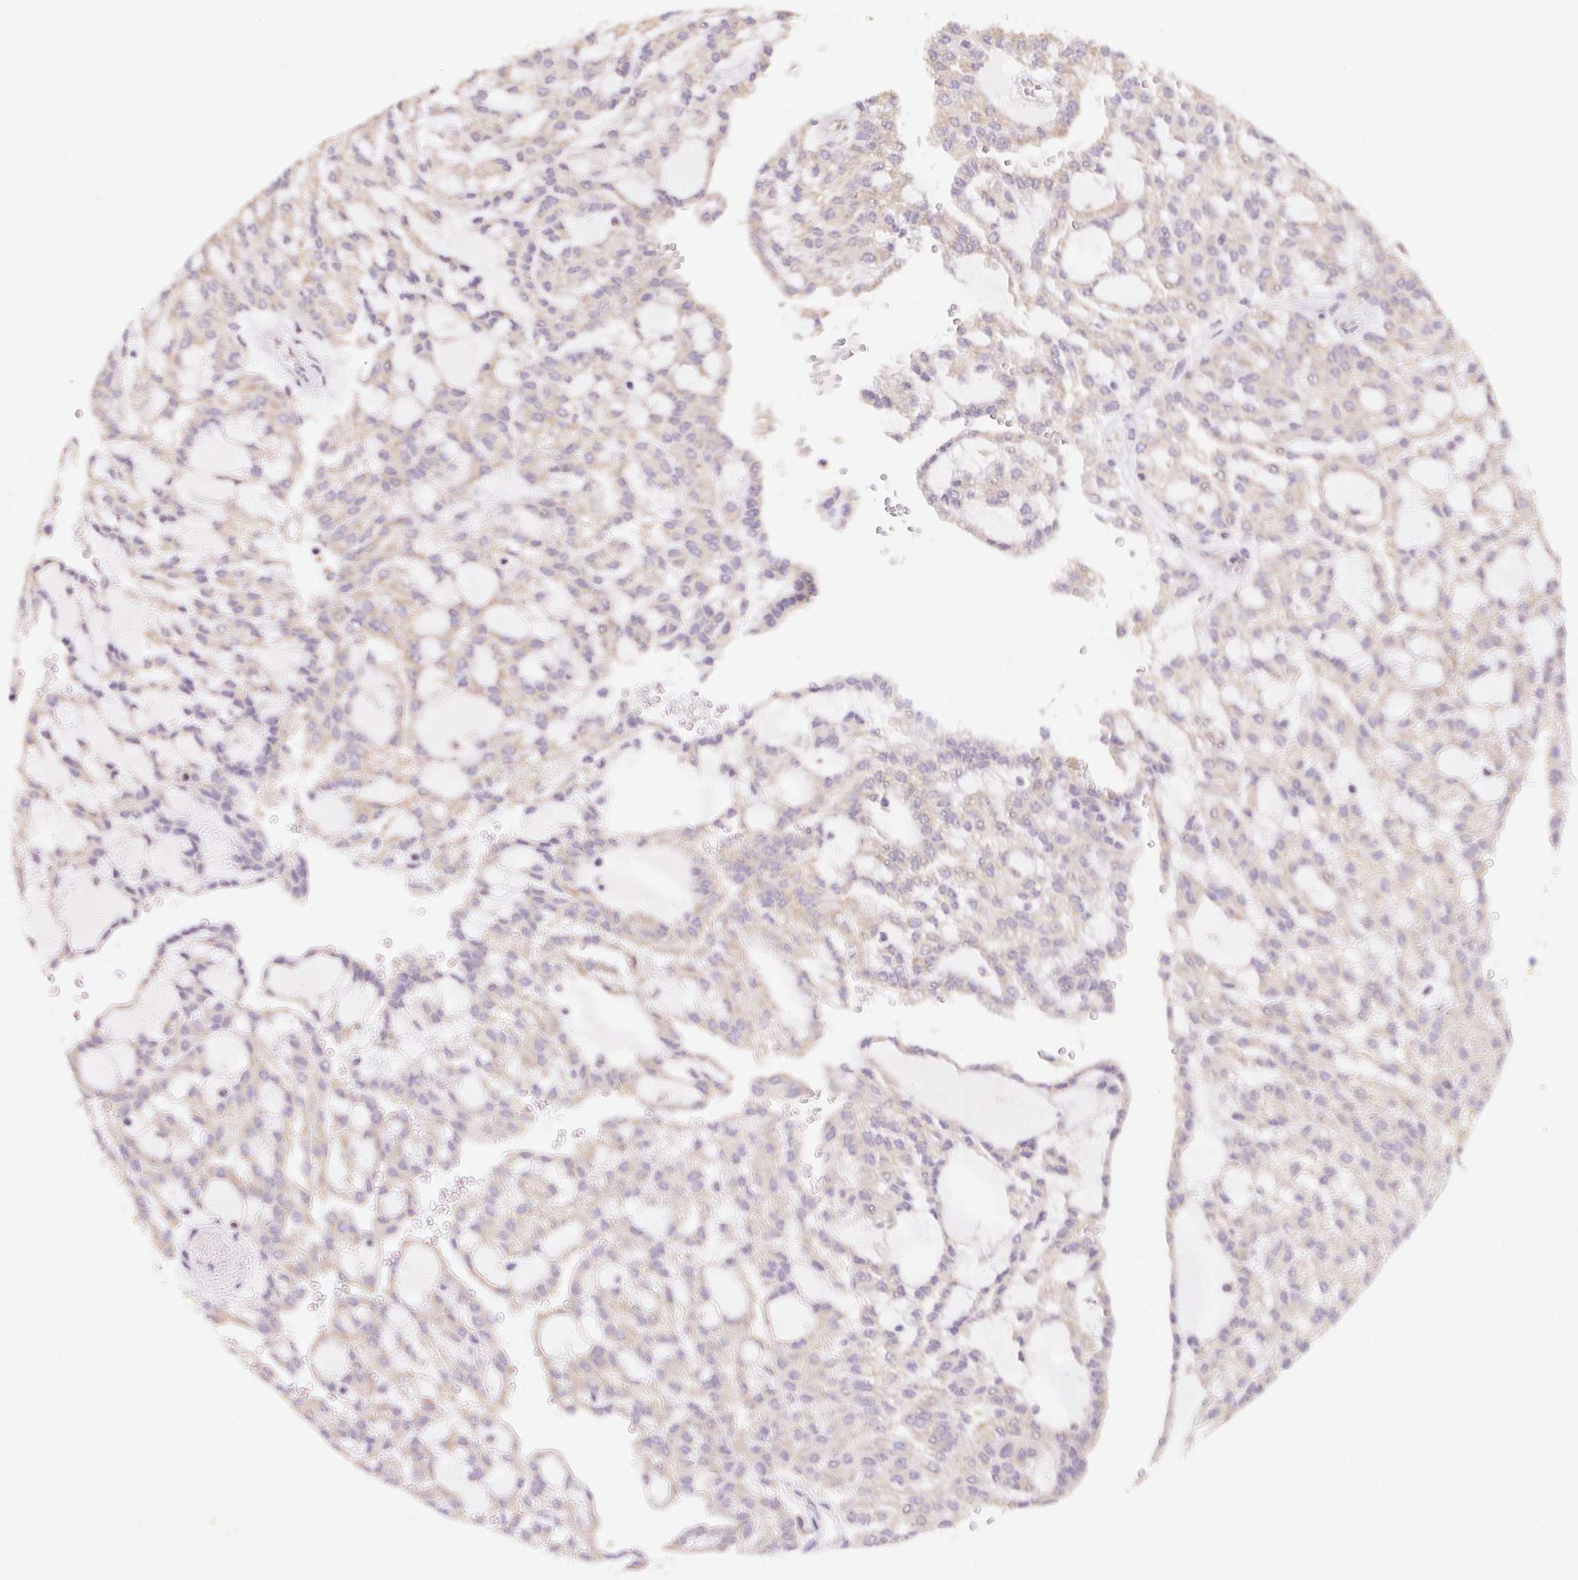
{"staining": {"intensity": "weak", "quantity": "25%-75%", "location": "cytoplasmic/membranous"}, "tissue": "renal cancer", "cell_type": "Tumor cells", "image_type": "cancer", "snomed": [{"axis": "morphology", "description": "Adenocarcinoma, NOS"}, {"axis": "topography", "description": "Kidney"}], "caption": "Protein staining displays weak cytoplasmic/membranous expression in about 25%-75% of tumor cells in adenocarcinoma (renal).", "gene": "RPL27A", "patient": {"sex": "male", "age": 63}}